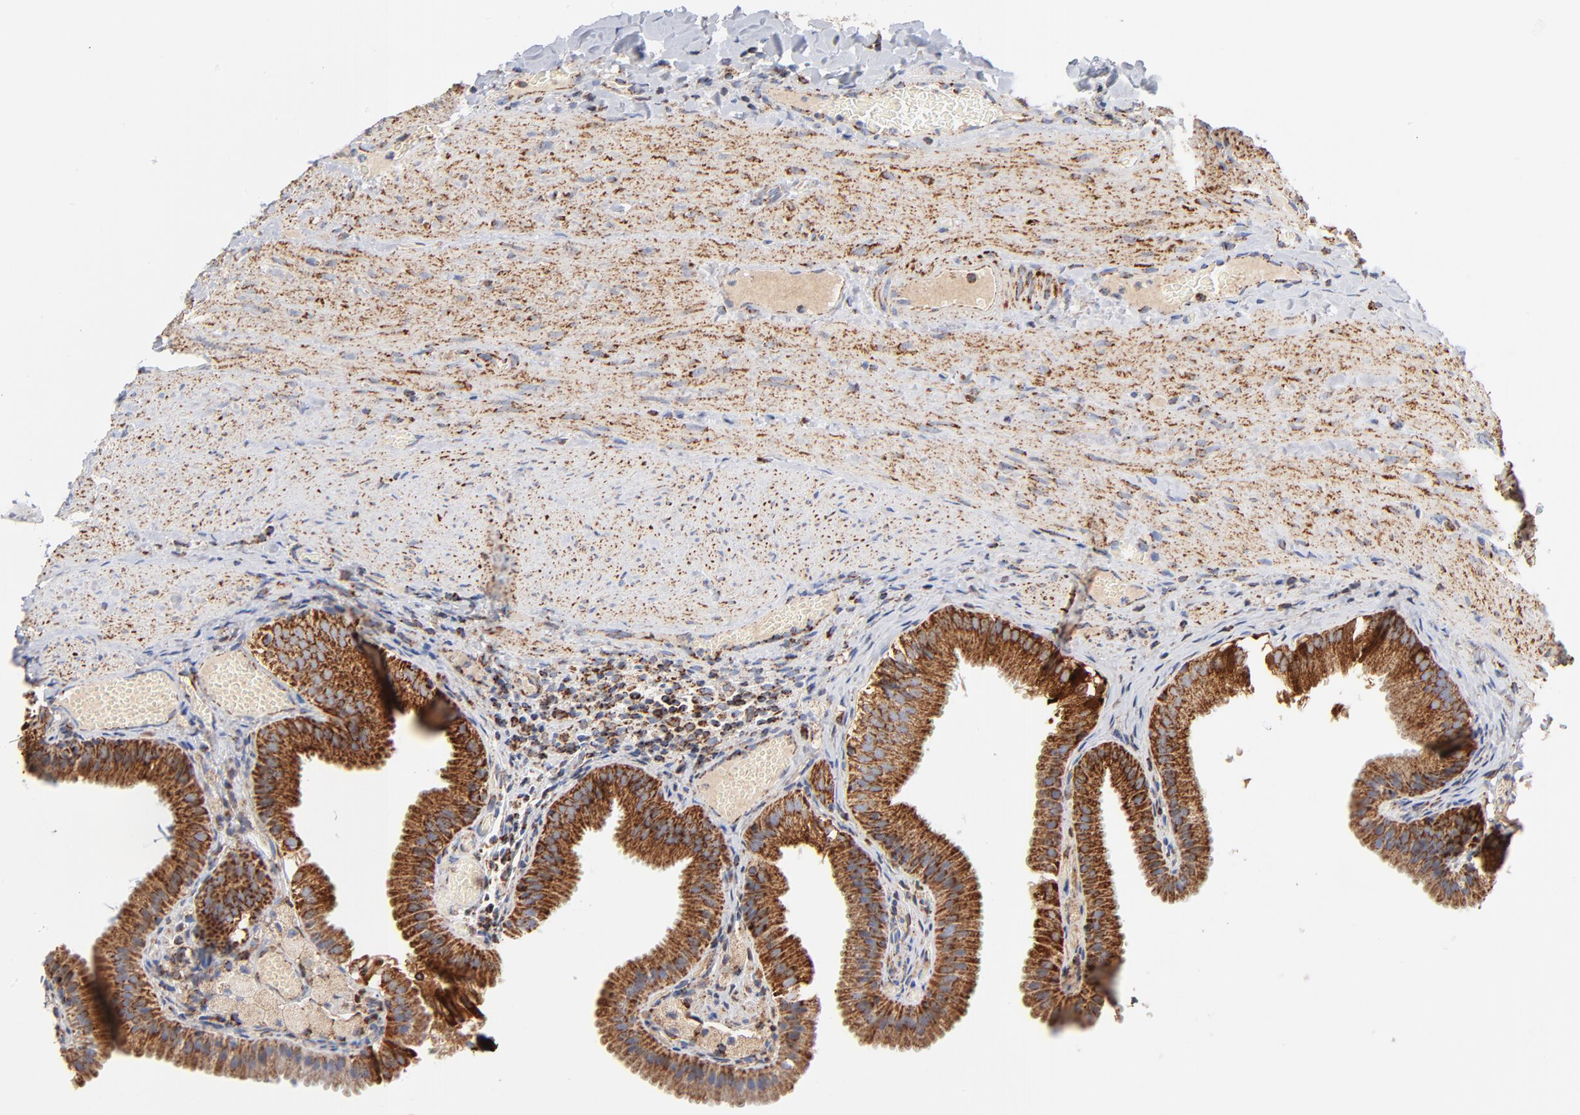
{"staining": {"intensity": "strong", "quantity": ">75%", "location": "cytoplasmic/membranous"}, "tissue": "gallbladder", "cell_type": "Glandular cells", "image_type": "normal", "snomed": [{"axis": "morphology", "description": "Normal tissue, NOS"}, {"axis": "topography", "description": "Gallbladder"}], "caption": "A photomicrograph of human gallbladder stained for a protein exhibits strong cytoplasmic/membranous brown staining in glandular cells. Using DAB (brown) and hematoxylin (blue) stains, captured at high magnification using brightfield microscopy.", "gene": "DIABLO", "patient": {"sex": "female", "age": 24}}